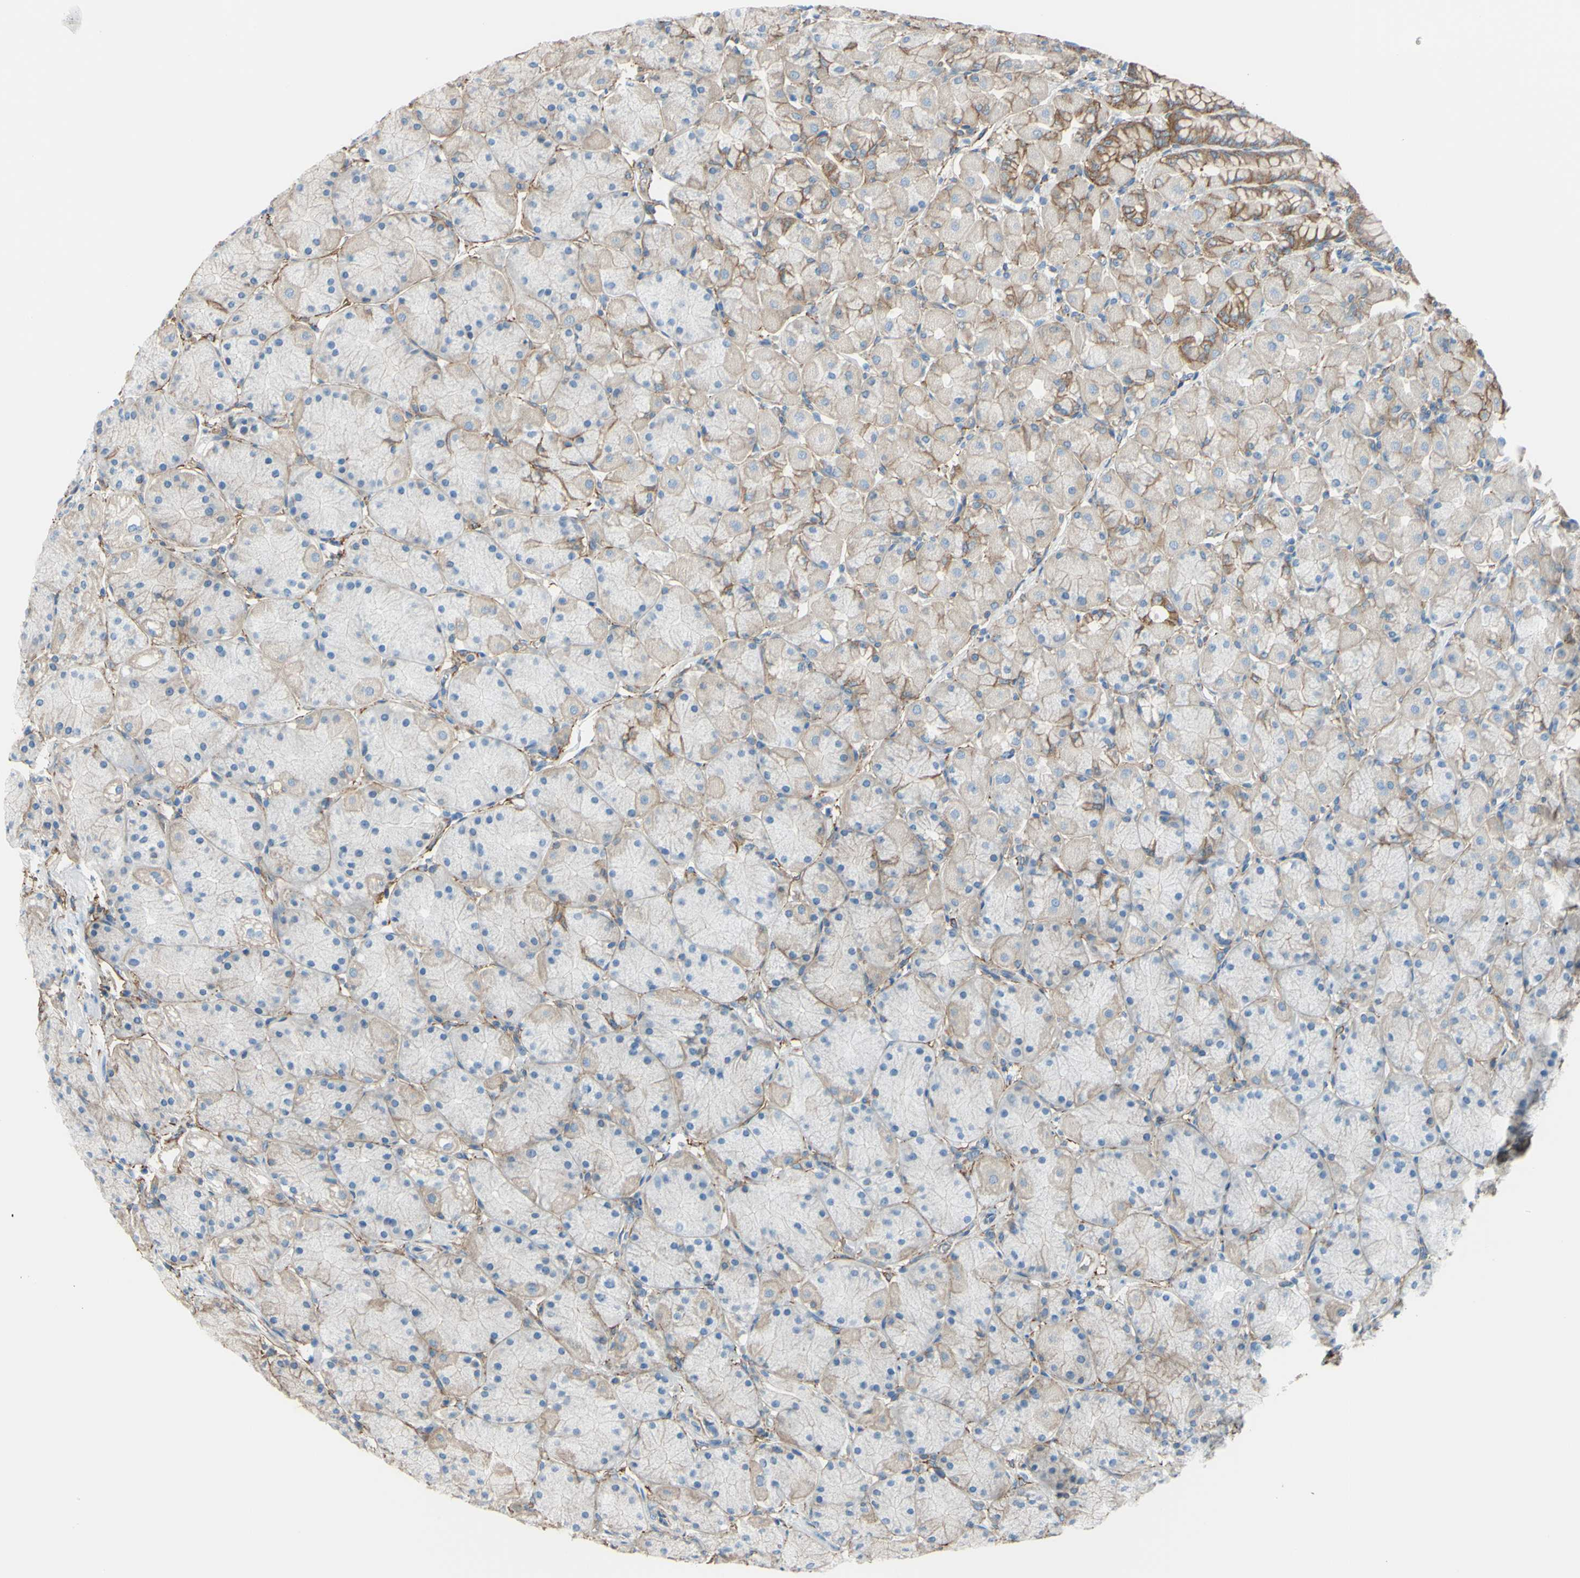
{"staining": {"intensity": "weak", "quantity": "25%-75%", "location": "cytoplasmic/membranous"}, "tissue": "stomach", "cell_type": "Glandular cells", "image_type": "normal", "snomed": [{"axis": "morphology", "description": "Normal tissue, NOS"}, {"axis": "topography", "description": "Stomach, upper"}], "caption": "Immunohistochemical staining of unremarkable human stomach shows low levels of weak cytoplasmic/membranous expression in about 25%-75% of glandular cells. (IHC, brightfield microscopy, high magnification).", "gene": "ADD1", "patient": {"sex": "female", "age": 56}}